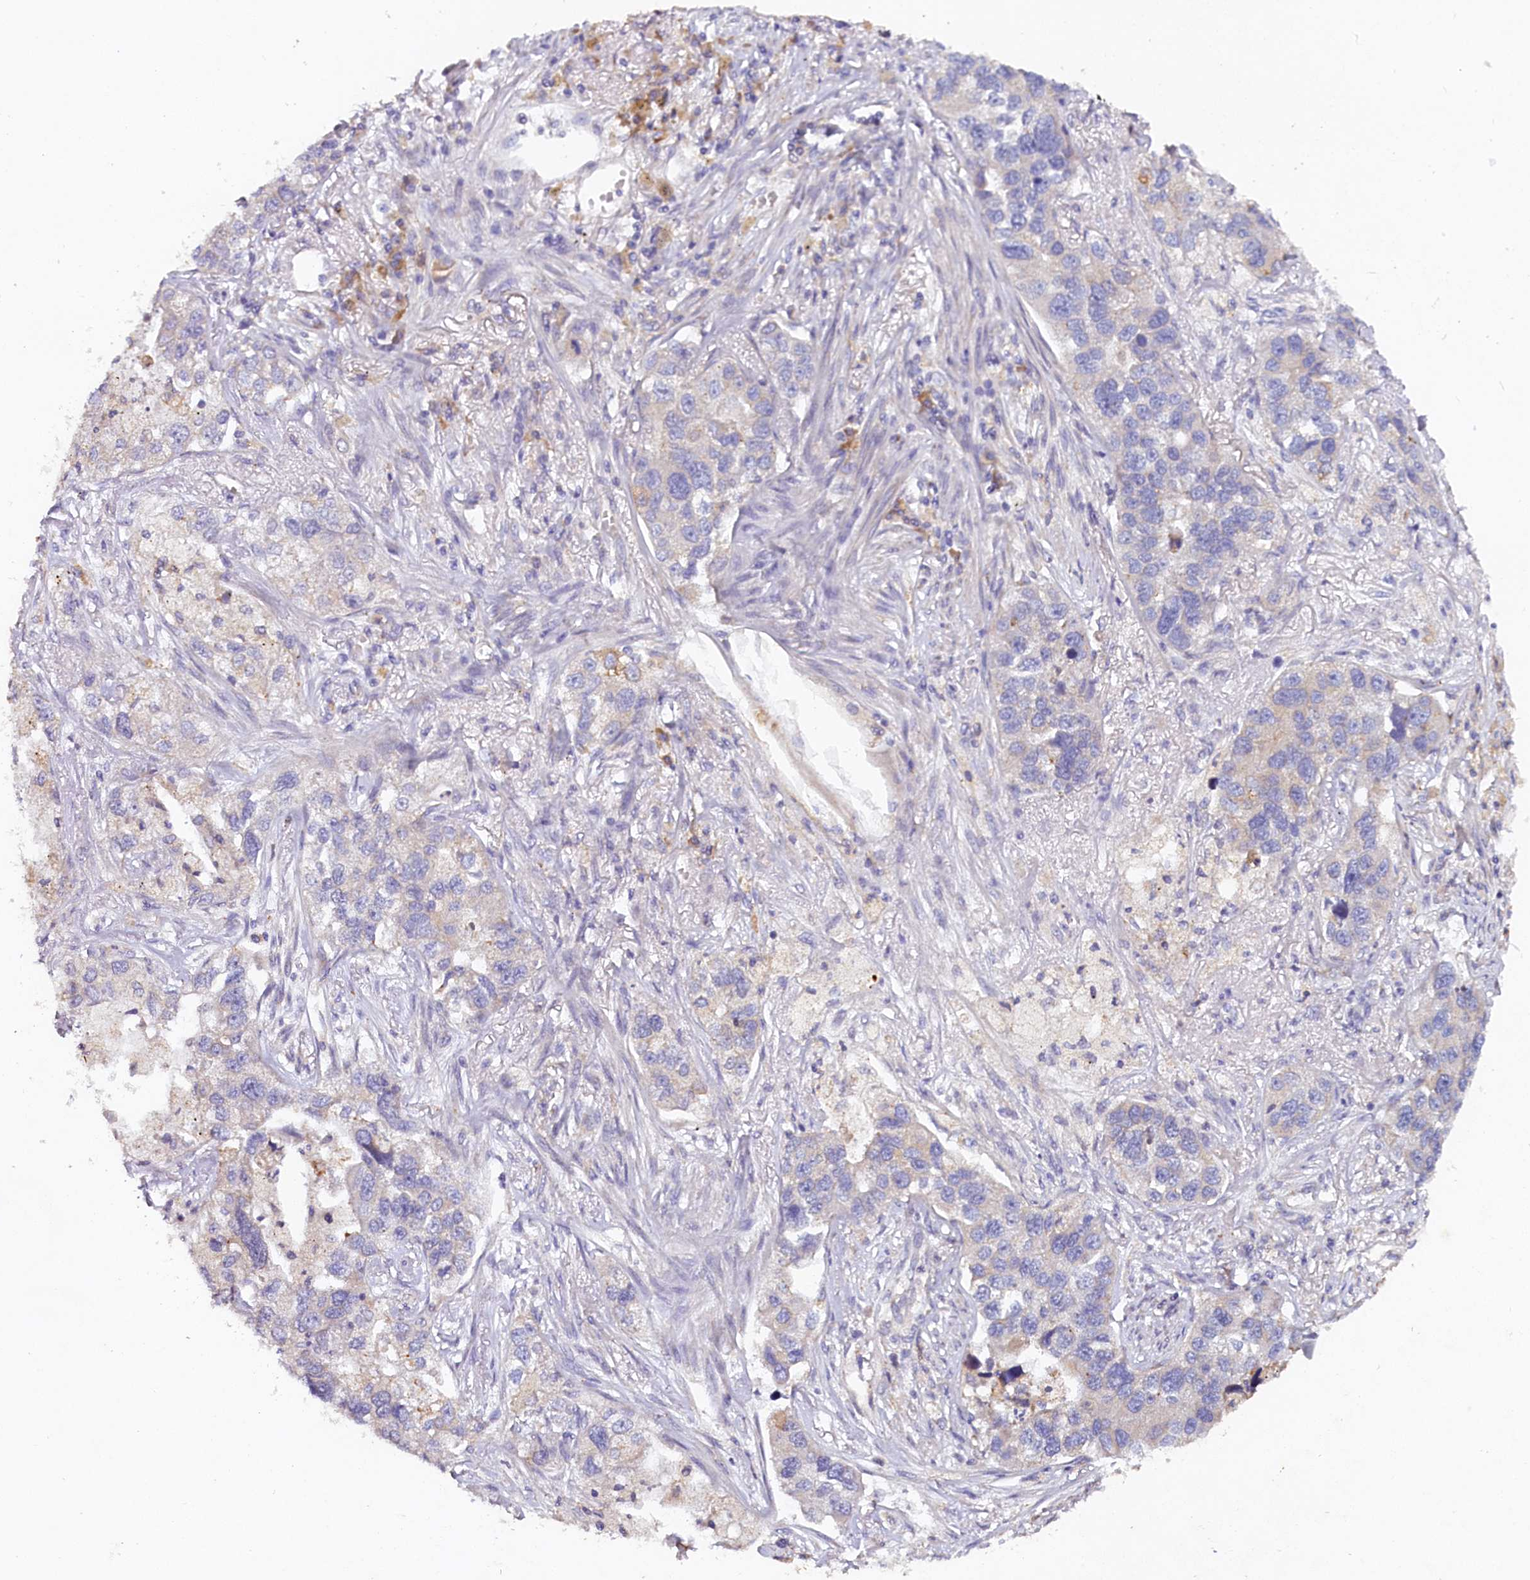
{"staining": {"intensity": "negative", "quantity": "none", "location": "none"}, "tissue": "lung cancer", "cell_type": "Tumor cells", "image_type": "cancer", "snomed": [{"axis": "morphology", "description": "Adenocarcinoma, NOS"}, {"axis": "topography", "description": "Lung"}], "caption": "Immunohistochemical staining of lung adenocarcinoma exhibits no significant staining in tumor cells.", "gene": "ST7L", "patient": {"sex": "male", "age": 49}}